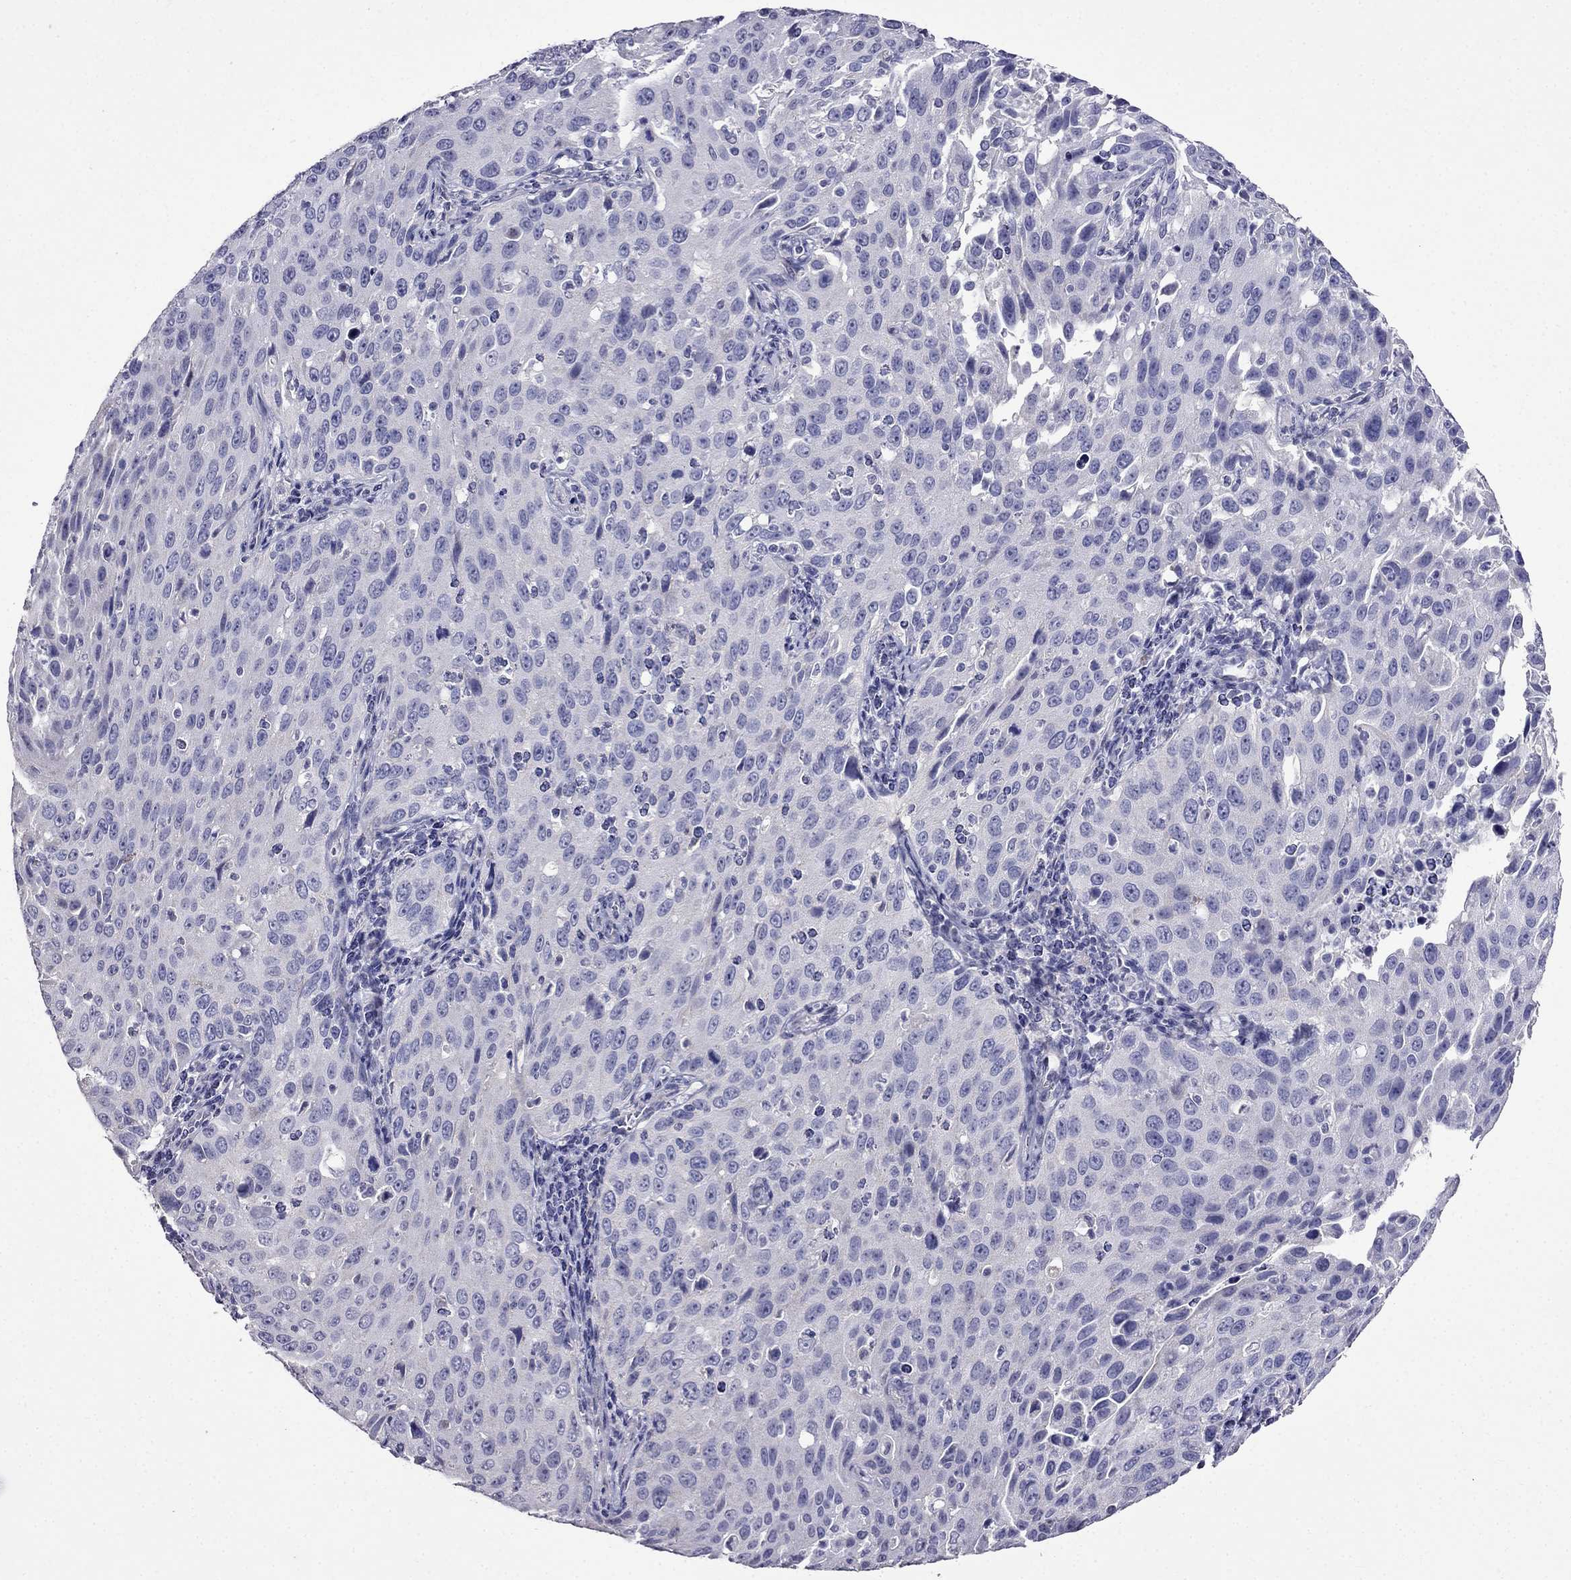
{"staining": {"intensity": "negative", "quantity": "none", "location": "none"}, "tissue": "cervical cancer", "cell_type": "Tumor cells", "image_type": "cancer", "snomed": [{"axis": "morphology", "description": "Squamous cell carcinoma, NOS"}, {"axis": "topography", "description": "Cervix"}], "caption": "High magnification brightfield microscopy of squamous cell carcinoma (cervical) stained with DAB (brown) and counterstained with hematoxylin (blue): tumor cells show no significant expression.", "gene": "AK5", "patient": {"sex": "female", "age": 26}}